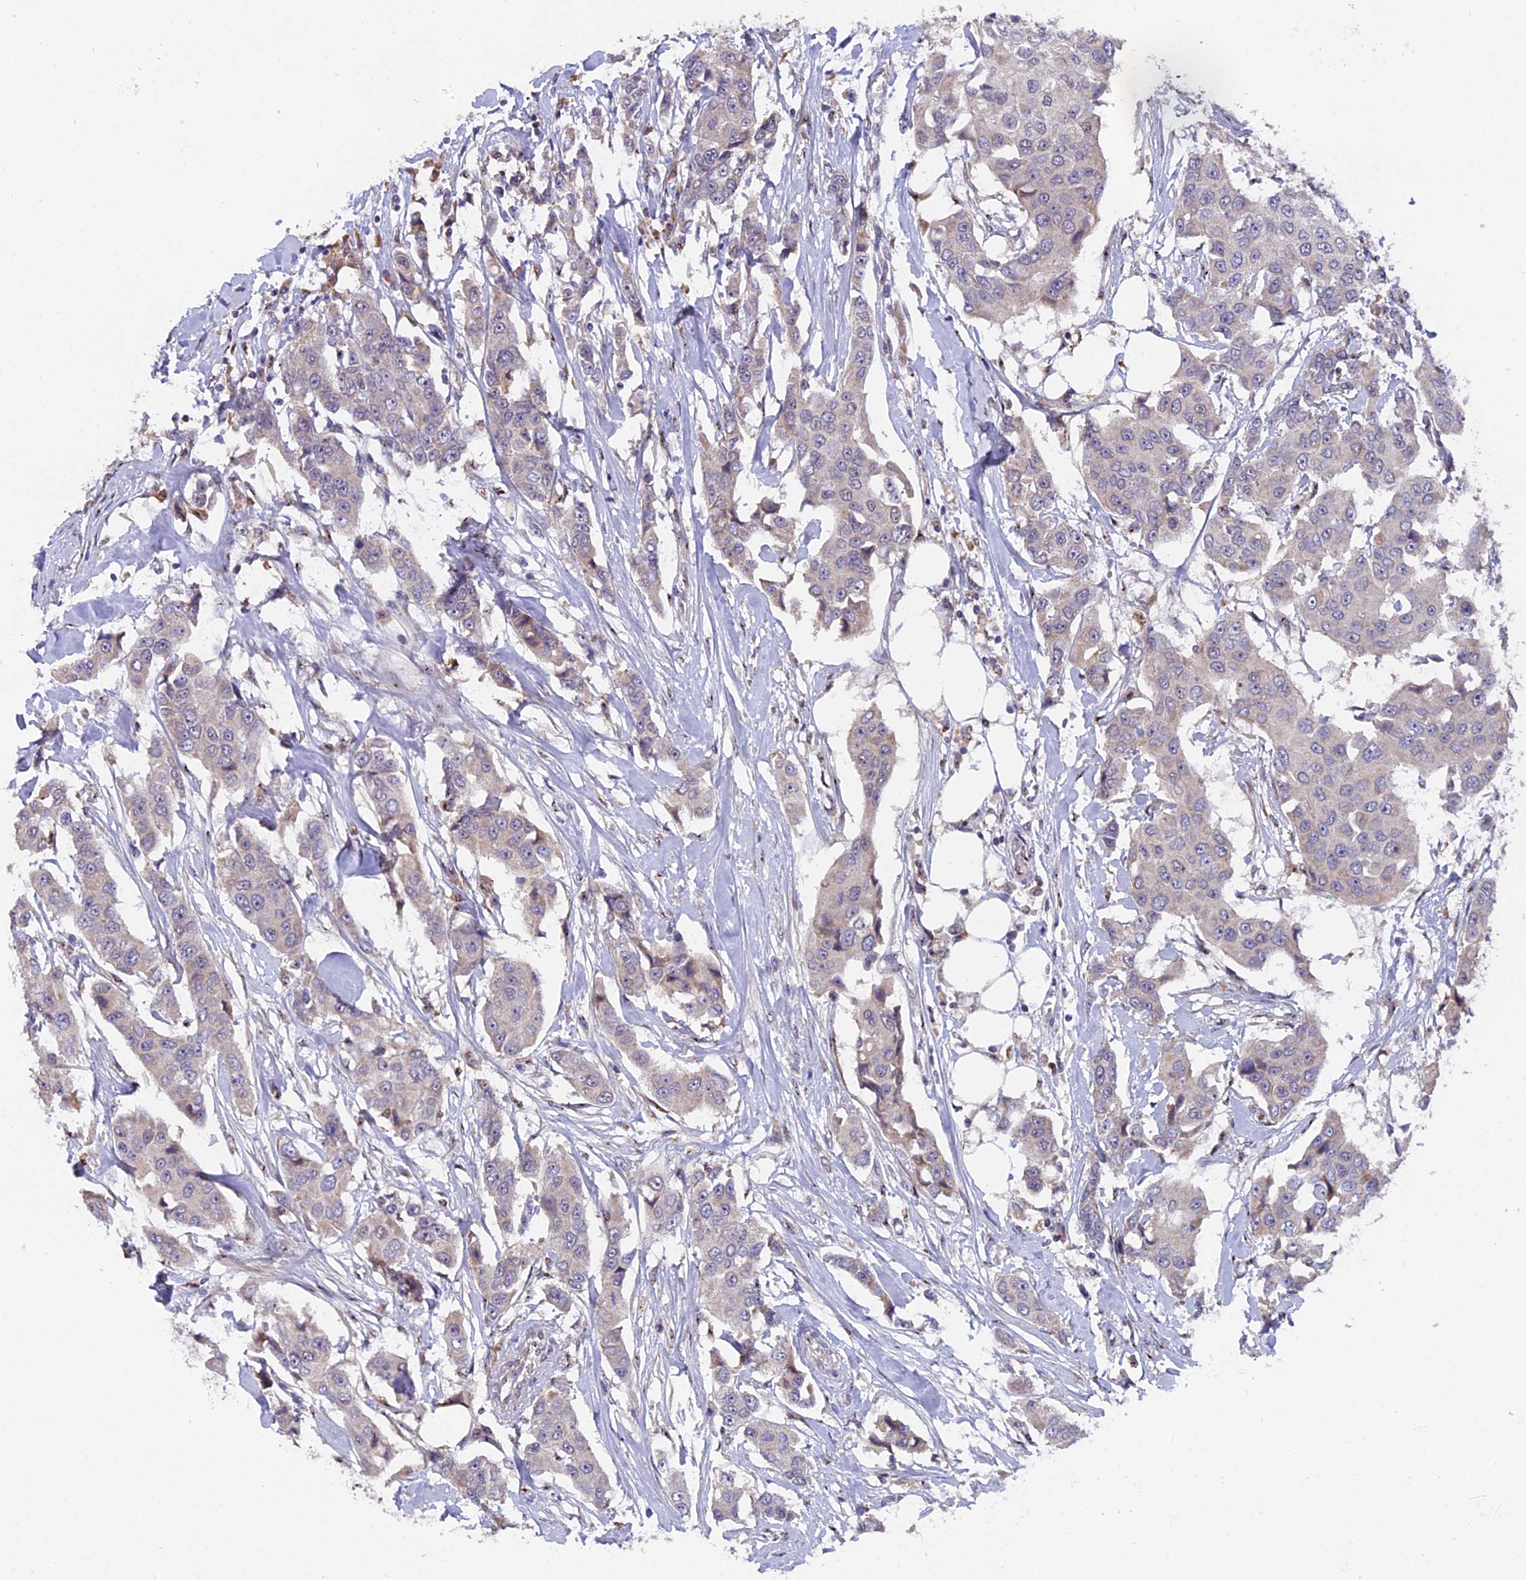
{"staining": {"intensity": "negative", "quantity": "none", "location": "none"}, "tissue": "breast cancer", "cell_type": "Tumor cells", "image_type": "cancer", "snomed": [{"axis": "morphology", "description": "Duct carcinoma"}, {"axis": "topography", "description": "Breast"}], "caption": "Tumor cells are negative for brown protein staining in breast cancer (invasive ductal carcinoma). The staining was performed using DAB to visualize the protein expression in brown, while the nuclei were stained in blue with hematoxylin (Magnification: 20x).", "gene": "FAM118B", "patient": {"sex": "female", "age": 80}}